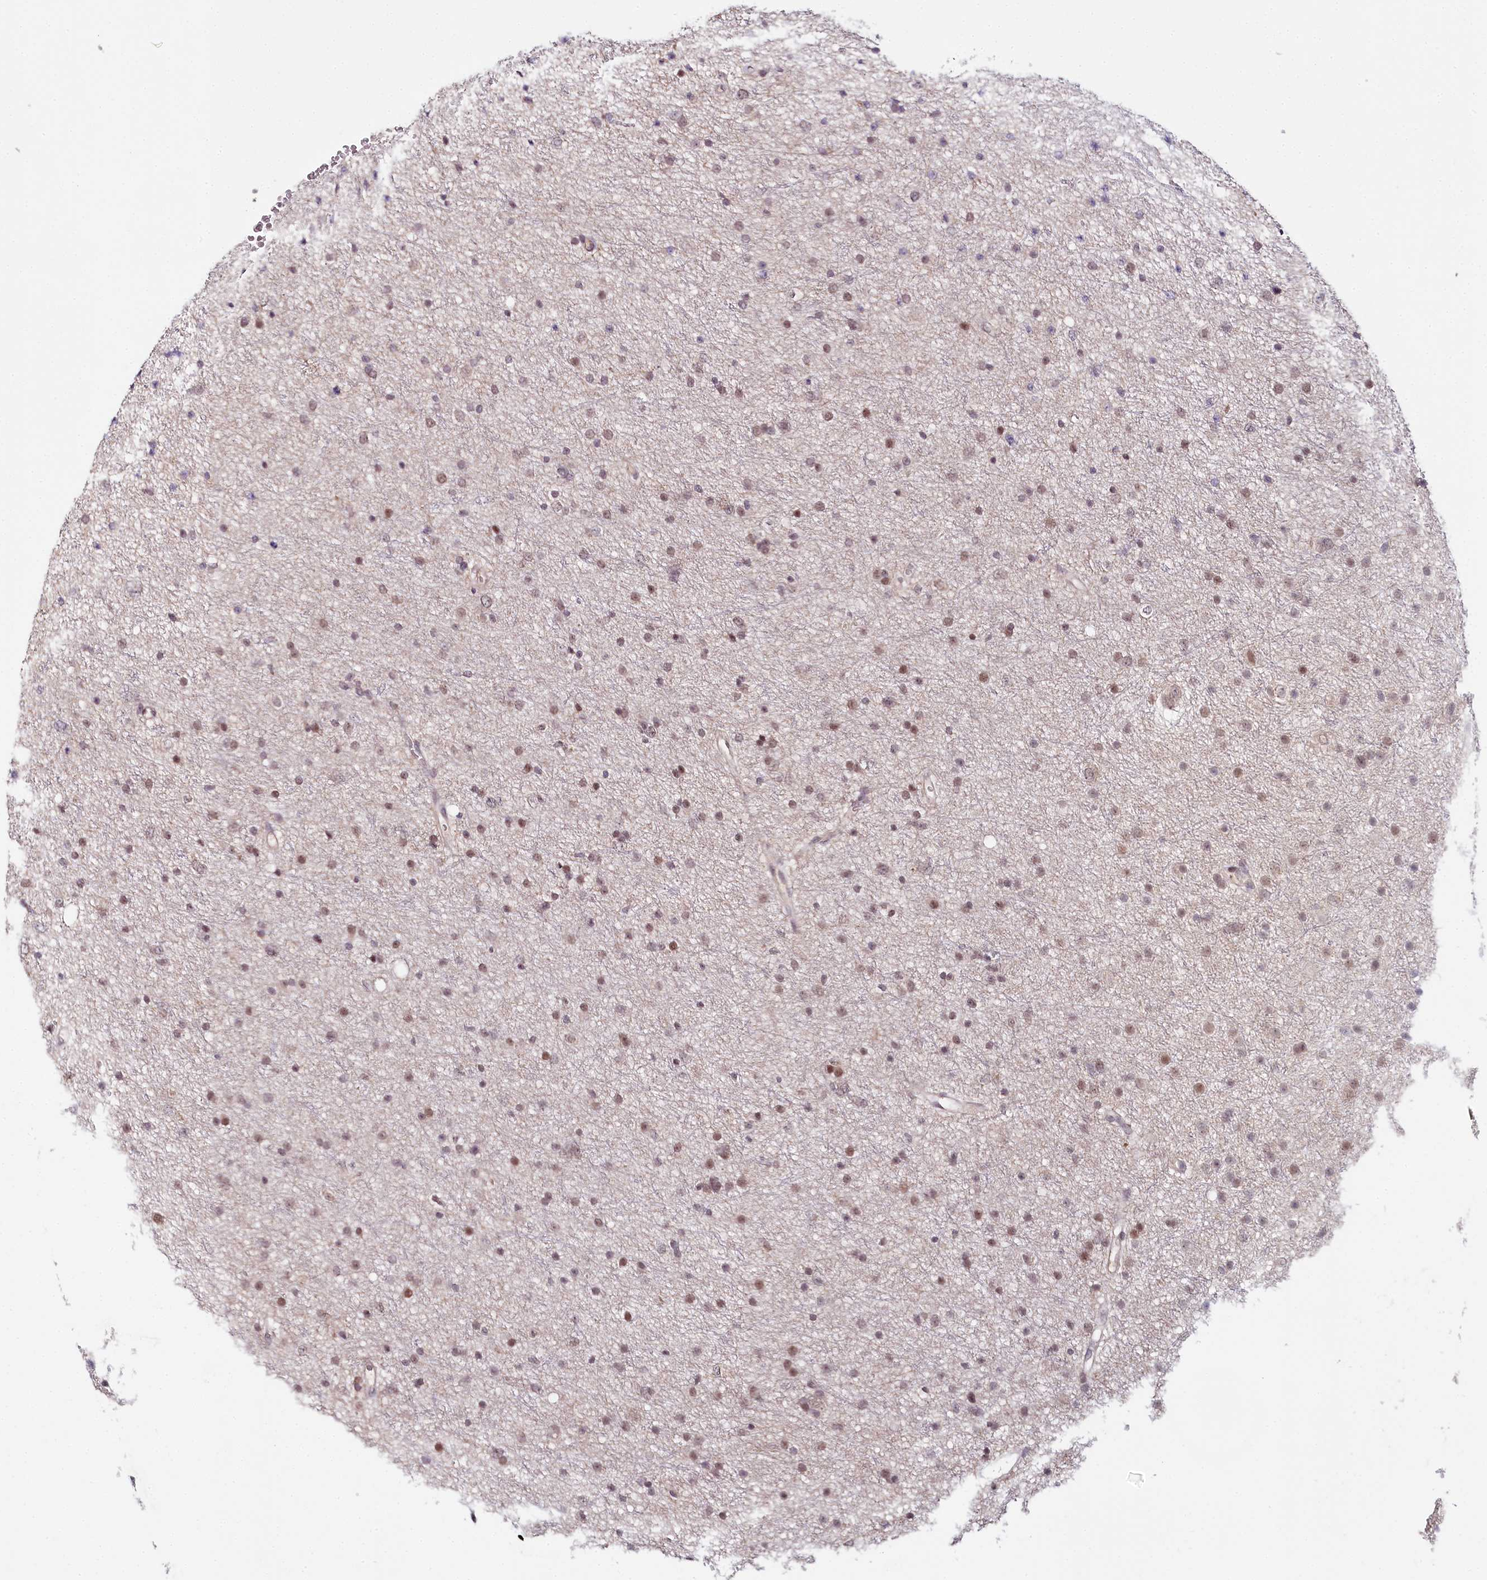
{"staining": {"intensity": "weak", "quantity": ">75%", "location": "nuclear"}, "tissue": "glioma", "cell_type": "Tumor cells", "image_type": "cancer", "snomed": [{"axis": "morphology", "description": "Glioma, malignant, Low grade"}, {"axis": "topography", "description": "Cerebral cortex"}], "caption": "Weak nuclear positivity for a protein is present in approximately >75% of tumor cells of malignant glioma (low-grade) using immunohistochemistry (IHC).", "gene": "AMTN", "patient": {"sex": "female", "age": 39}}